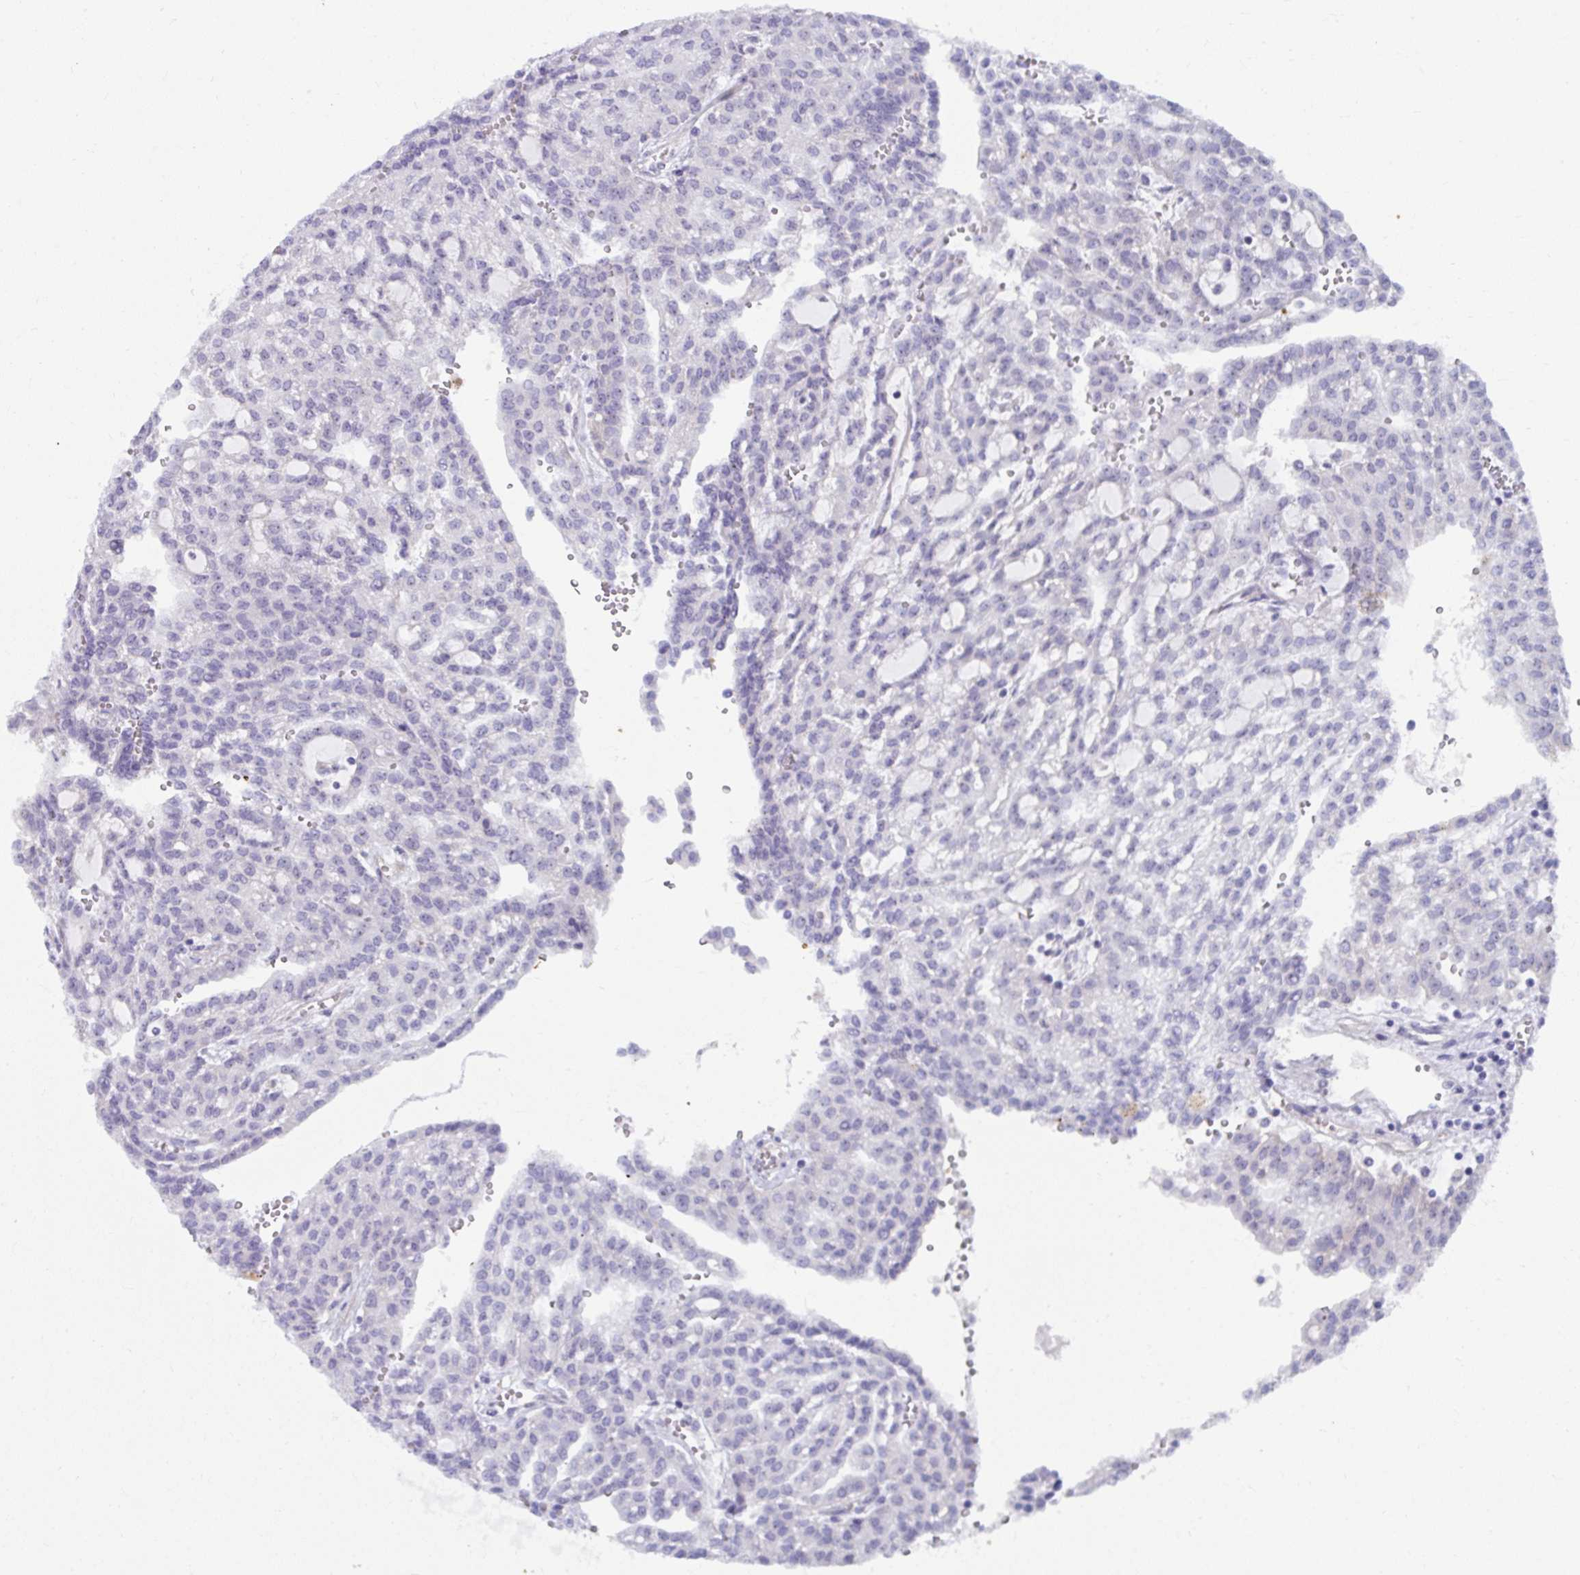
{"staining": {"intensity": "negative", "quantity": "none", "location": "none"}, "tissue": "renal cancer", "cell_type": "Tumor cells", "image_type": "cancer", "snomed": [{"axis": "morphology", "description": "Adenocarcinoma, NOS"}, {"axis": "topography", "description": "Kidney"}], "caption": "Immunohistochemical staining of human renal cancer (adenocarcinoma) reveals no significant staining in tumor cells.", "gene": "MUS81", "patient": {"sex": "male", "age": 63}}